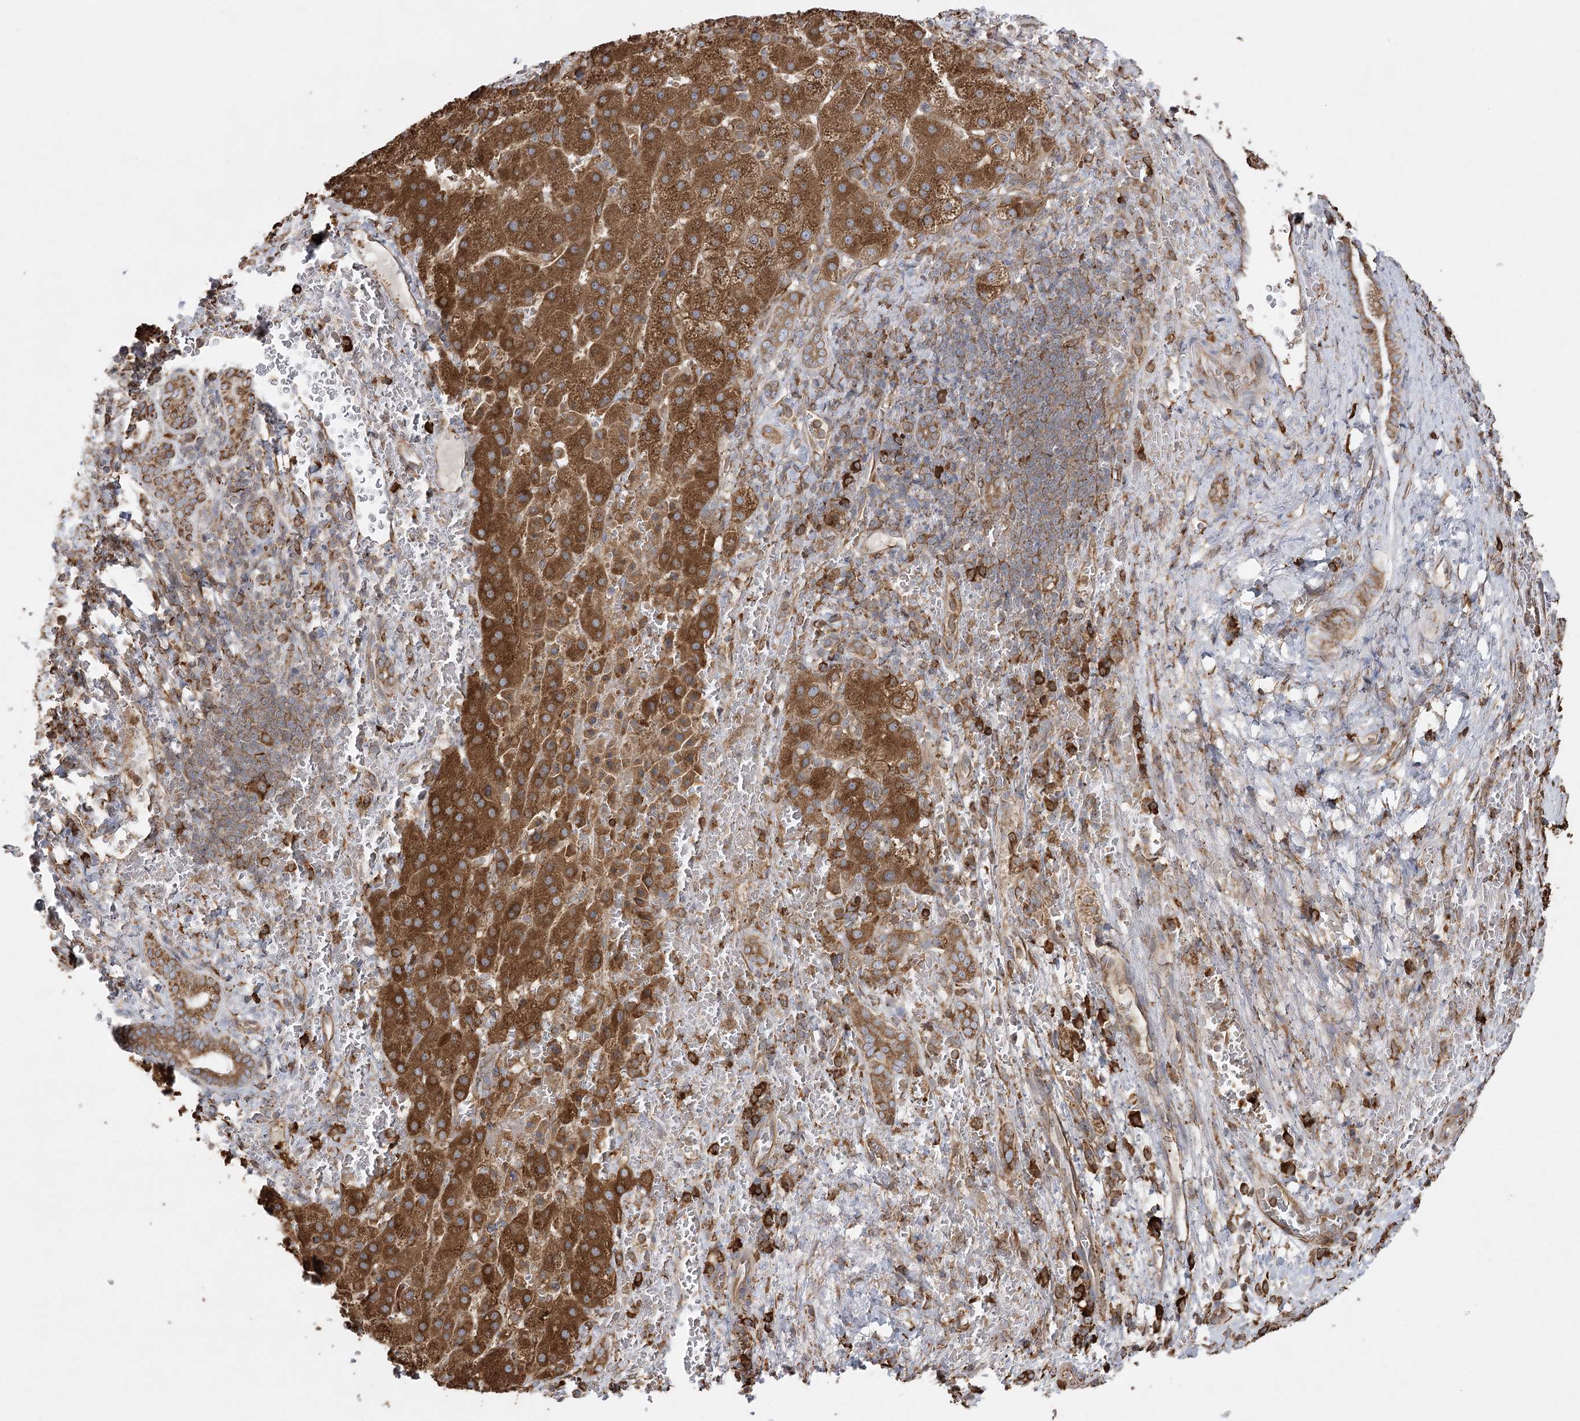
{"staining": {"intensity": "strong", "quantity": ">75%", "location": "cytoplasmic/membranous"}, "tissue": "liver cancer", "cell_type": "Tumor cells", "image_type": "cancer", "snomed": [{"axis": "morphology", "description": "Carcinoma, Hepatocellular, NOS"}, {"axis": "topography", "description": "Liver"}], "caption": "A micrograph of human hepatocellular carcinoma (liver) stained for a protein exhibits strong cytoplasmic/membranous brown staining in tumor cells.", "gene": "ACAP2", "patient": {"sex": "male", "age": 57}}